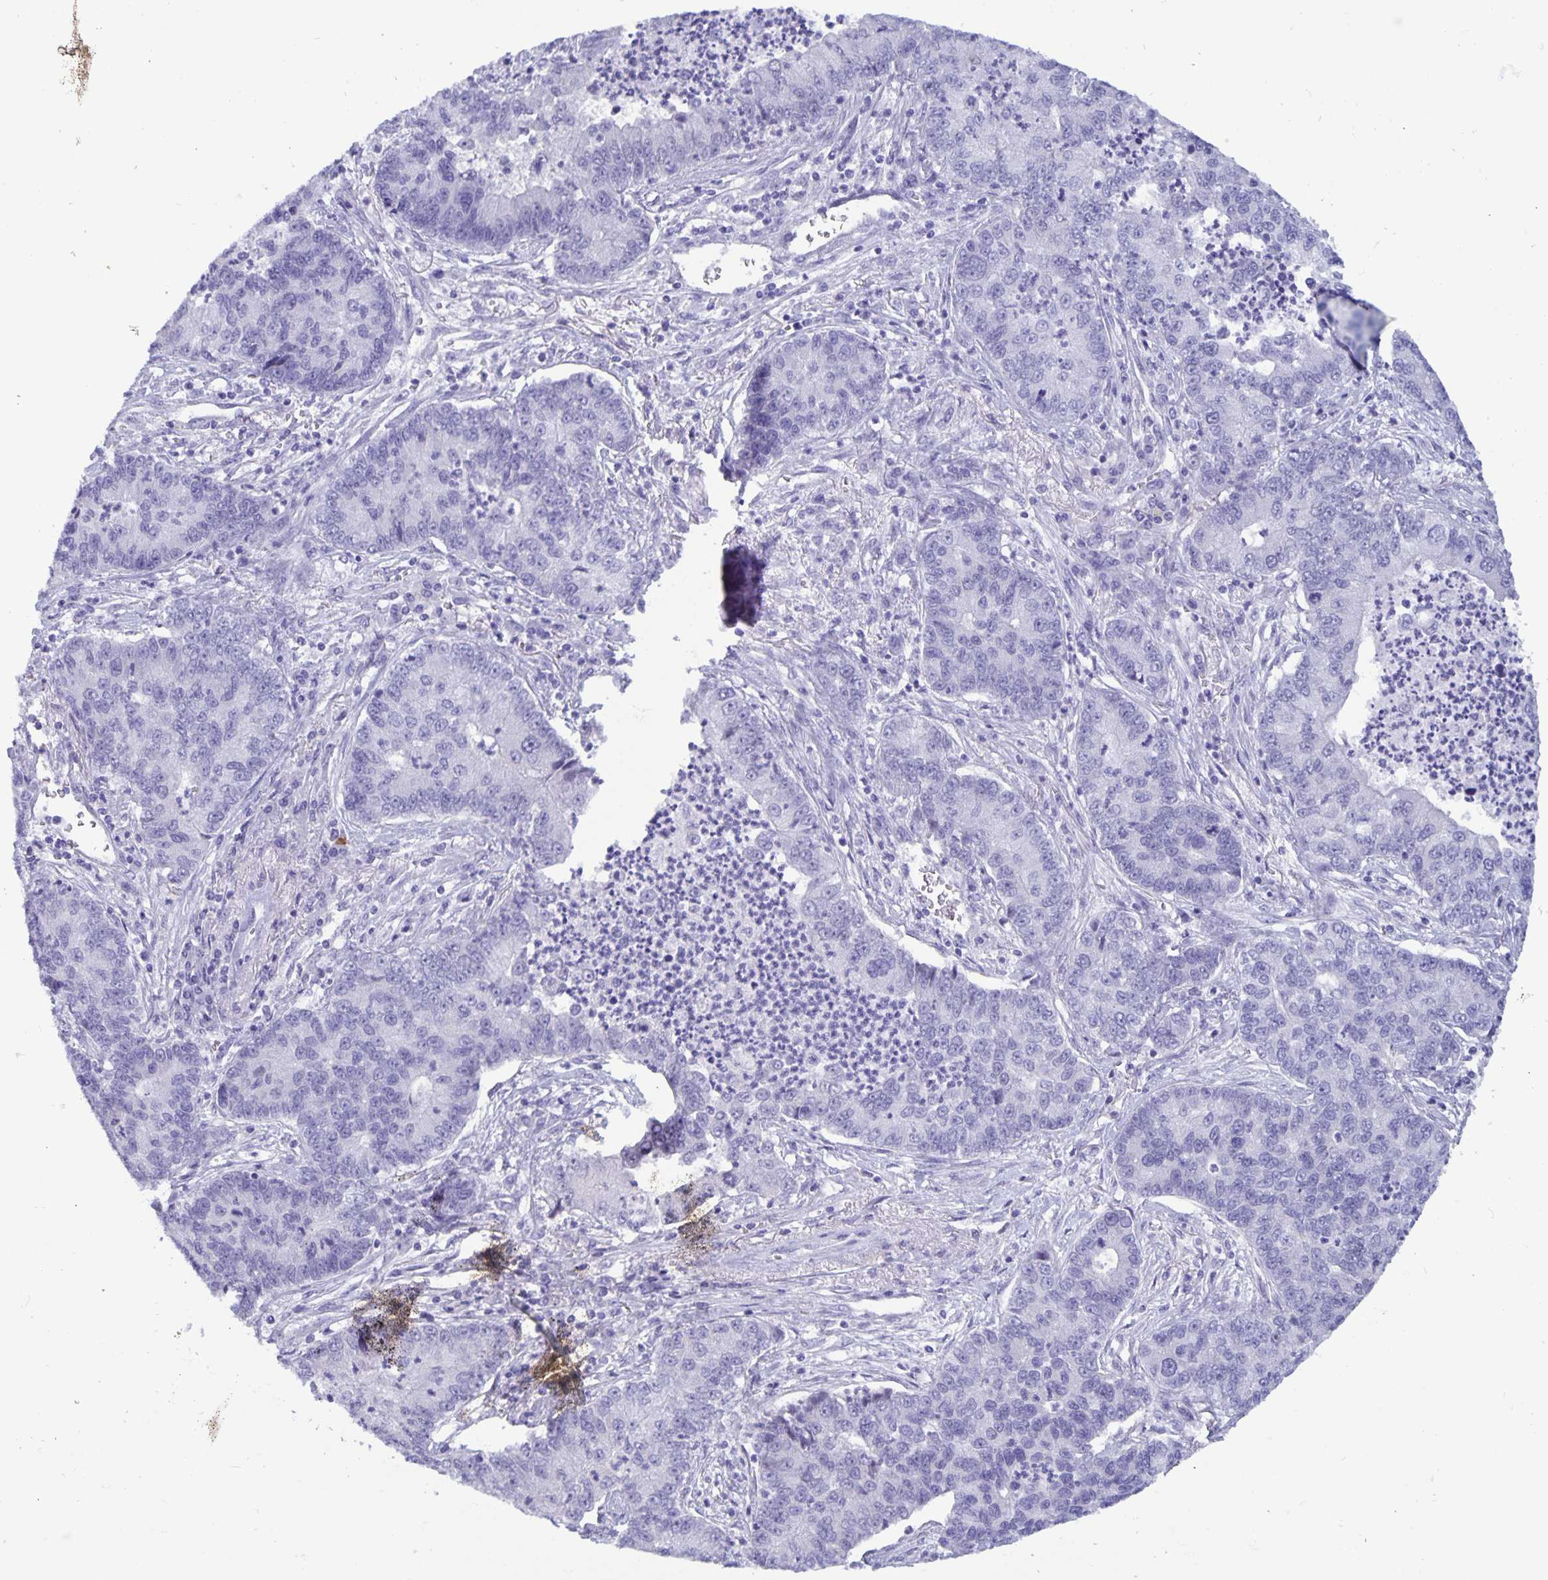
{"staining": {"intensity": "negative", "quantity": "none", "location": "none"}, "tissue": "lung cancer", "cell_type": "Tumor cells", "image_type": "cancer", "snomed": [{"axis": "morphology", "description": "Adenocarcinoma, NOS"}, {"axis": "topography", "description": "Lung"}], "caption": "This is an immunohistochemistry image of lung cancer (adenocarcinoma). There is no expression in tumor cells.", "gene": "BPIFA3", "patient": {"sex": "female", "age": 57}}